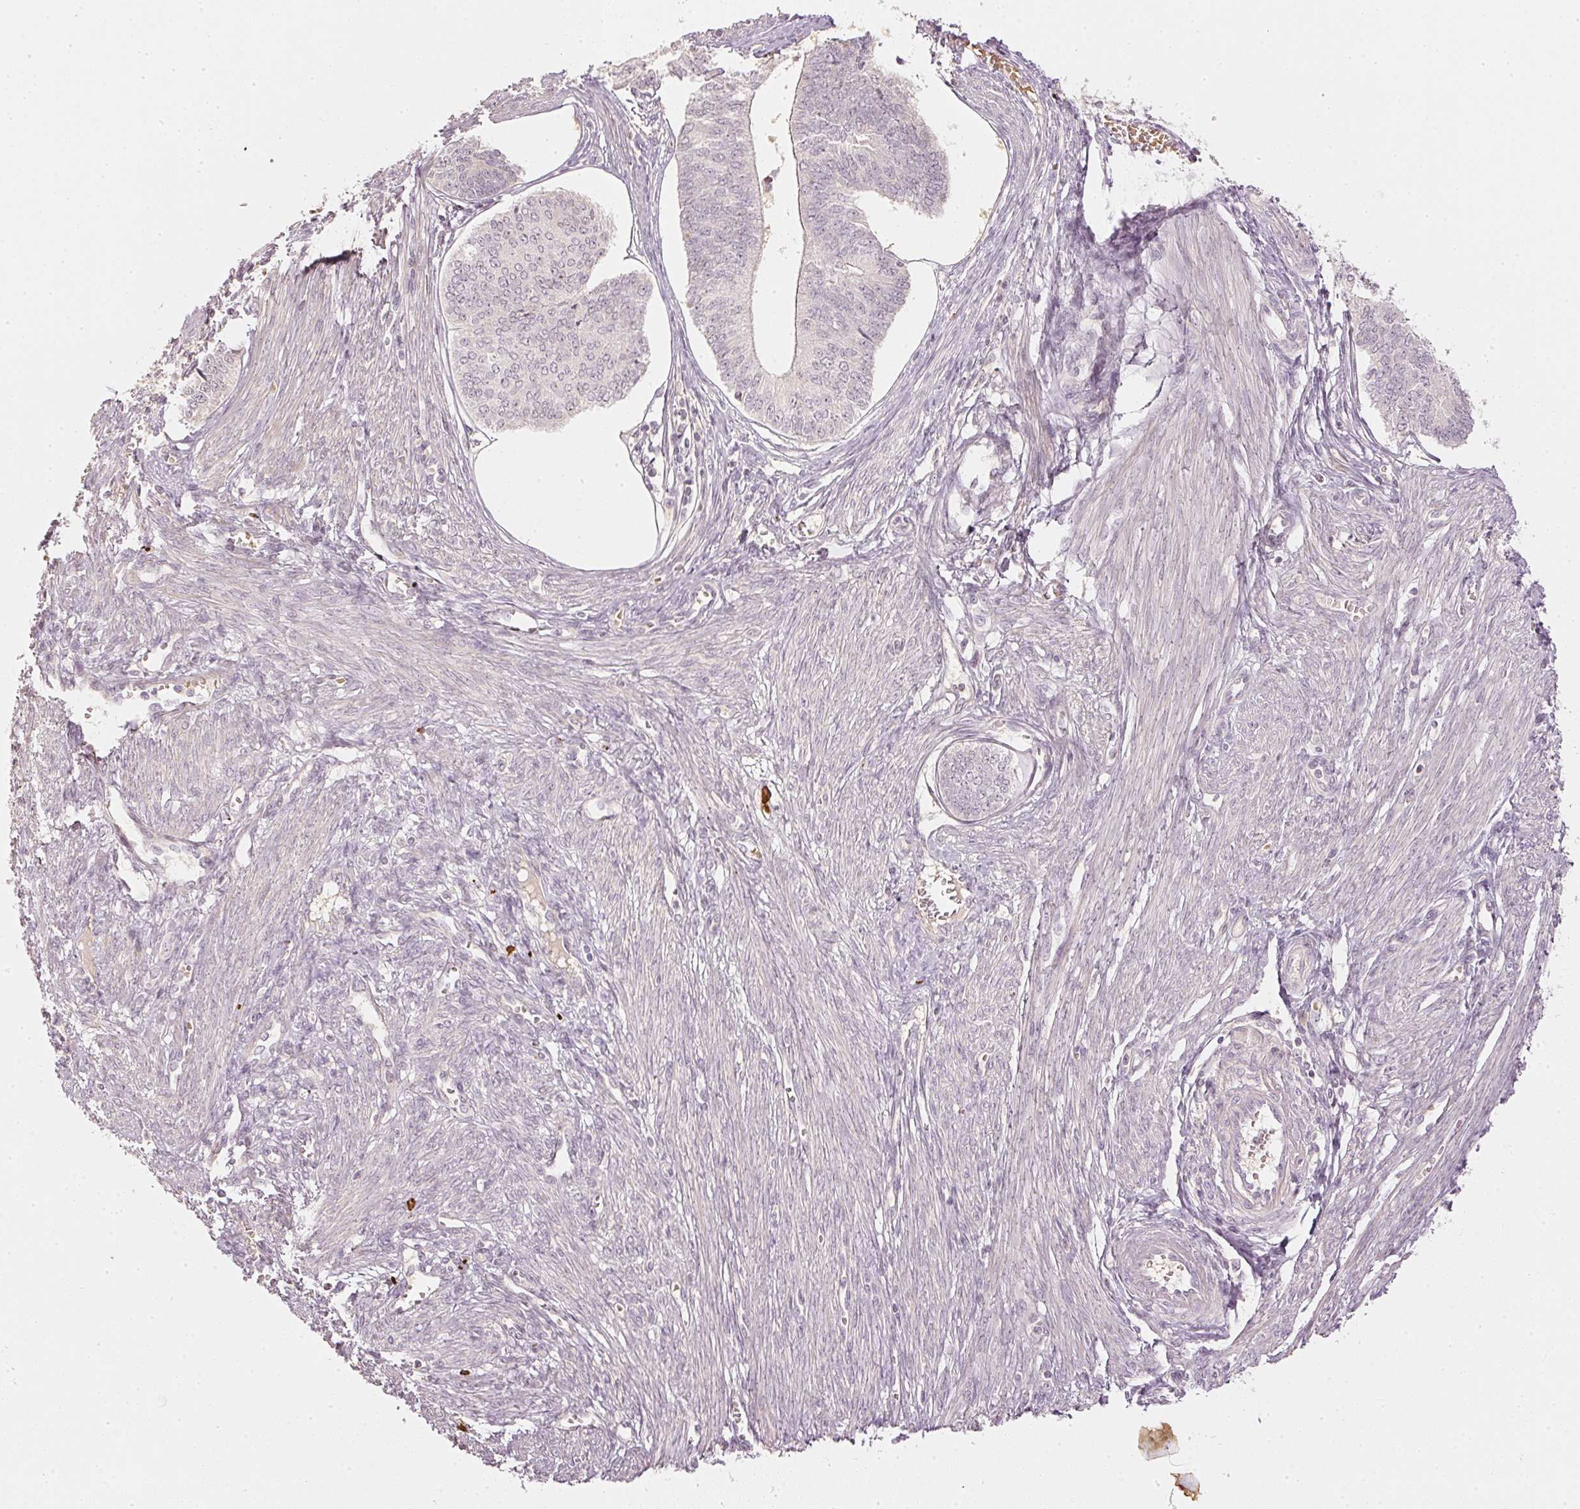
{"staining": {"intensity": "negative", "quantity": "none", "location": "none"}, "tissue": "endometrial cancer", "cell_type": "Tumor cells", "image_type": "cancer", "snomed": [{"axis": "morphology", "description": "Adenocarcinoma, NOS"}, {"axis": "topography", "description": "Endometrium"}], "caption": "Tumor cells show no significant expression in endometrial cancer.", "gene": "GZMA", "patient": {"sex": "female", "age": 68}}